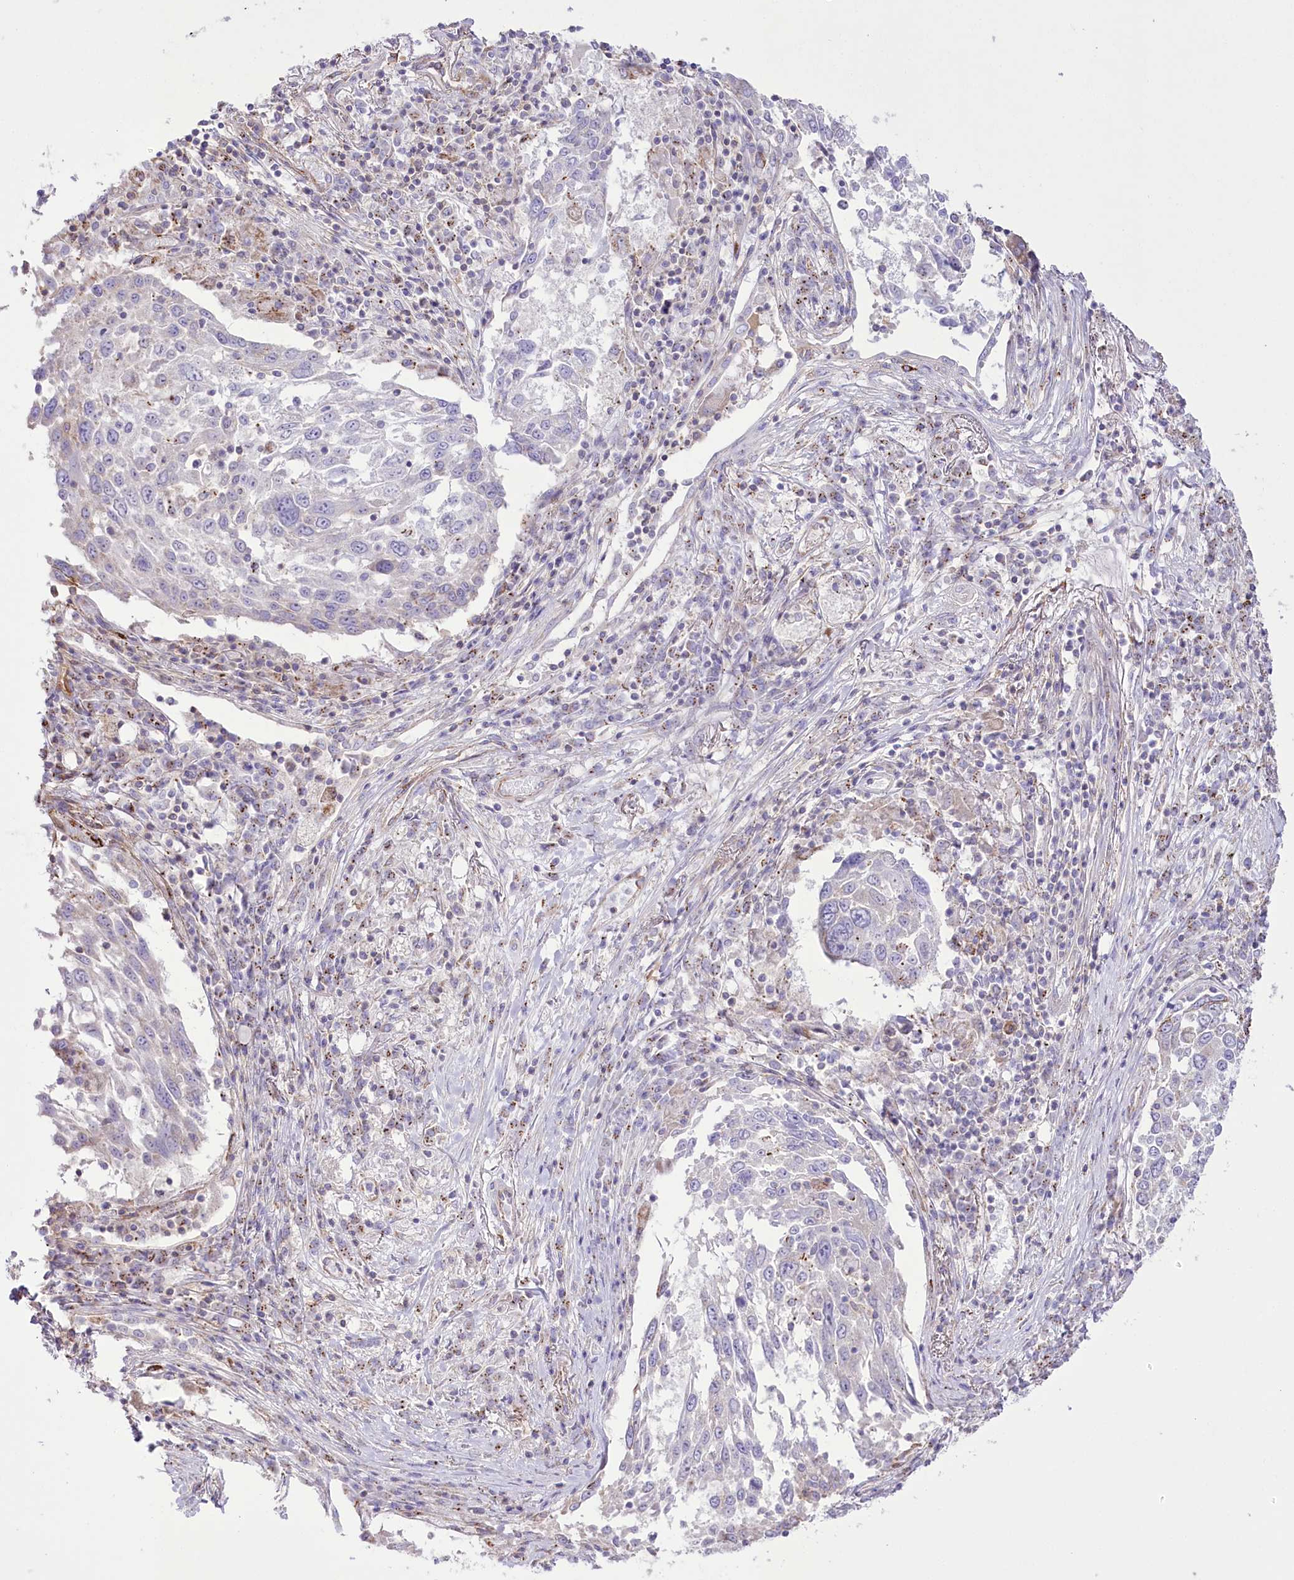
{"staining": {"intensity": "negative", "quantity": "none", "location": "none"}, "tissue": "lung cancer", "cell_type": "Tumor cells", "image_type": "cancer", "snomed": [{"axis": "morphology", "description": "Squamous cell carcinoma, NOS"}, {"axis": "topography", "description": "Lung"}], "caption": "Histopathology image shows no significant protein expression in tumor cells of squamous cell carcinoma (lung).", "gene": "FAM216A", "patient": {"sex": "male", "age": 65}}